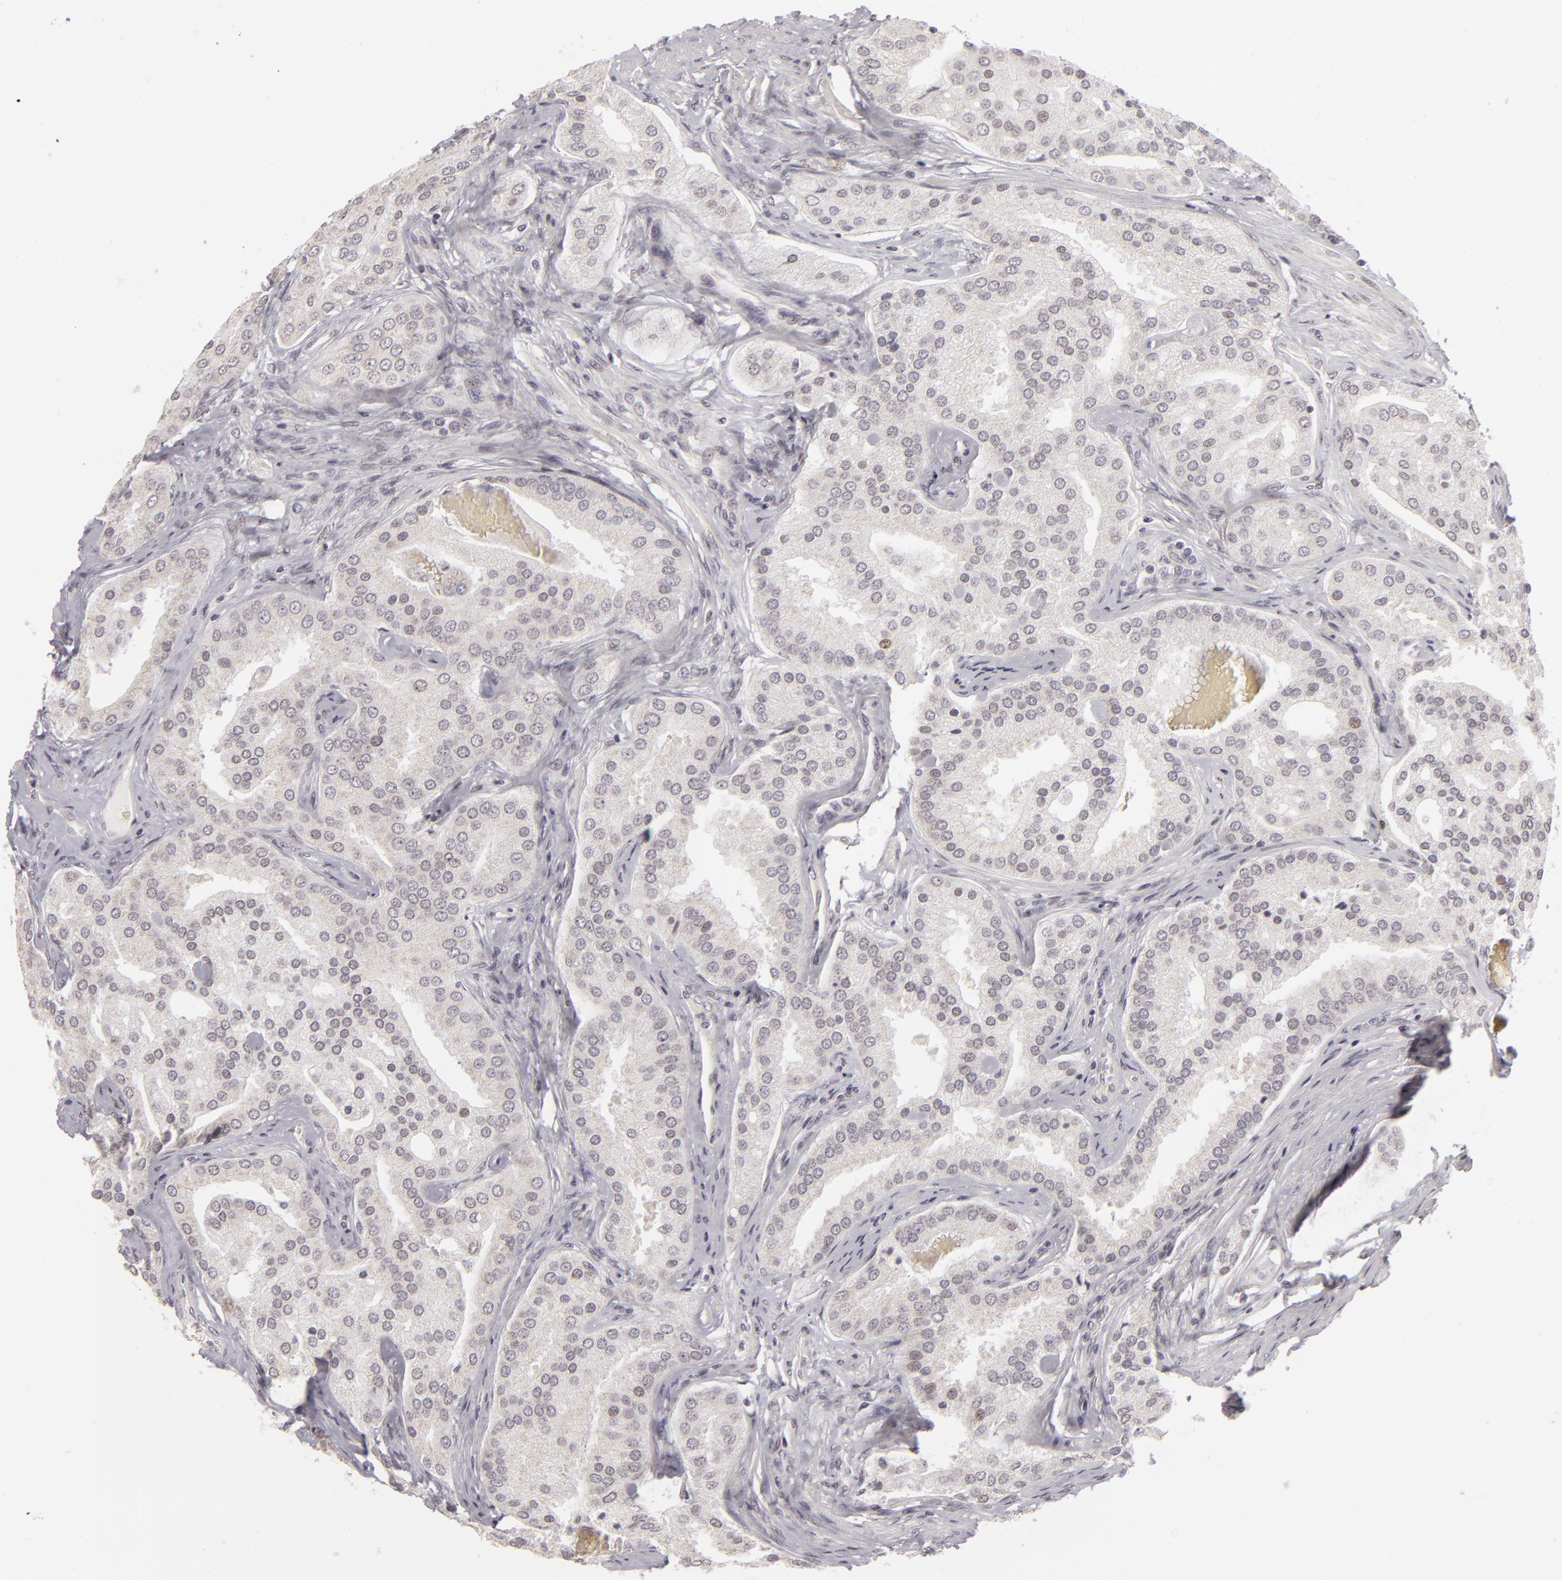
{"staining": {"intensity": "weak", "quantity": "<25%", "location": "nuclear"}, "tissue": "prostate cancer", "cell_type": "Tumor cells", "image_type": "cancer", "snomed": [{"axis": "morphology", "description": "Adenocarcinoma, High grade"}, {"axis": "topography", "description": "Prostate"}], "caption": "A high-resolution micrograph shows IHC staining of prostate high-grade adenocarcinoma, which exhibits no significant staining in tumor cells. The staining is performed using DAB brown chromogen with nuclei counter-stained in using hematoxylin.", "gene": "SIX1", "patient": {"sex": "male", "age": 64}}